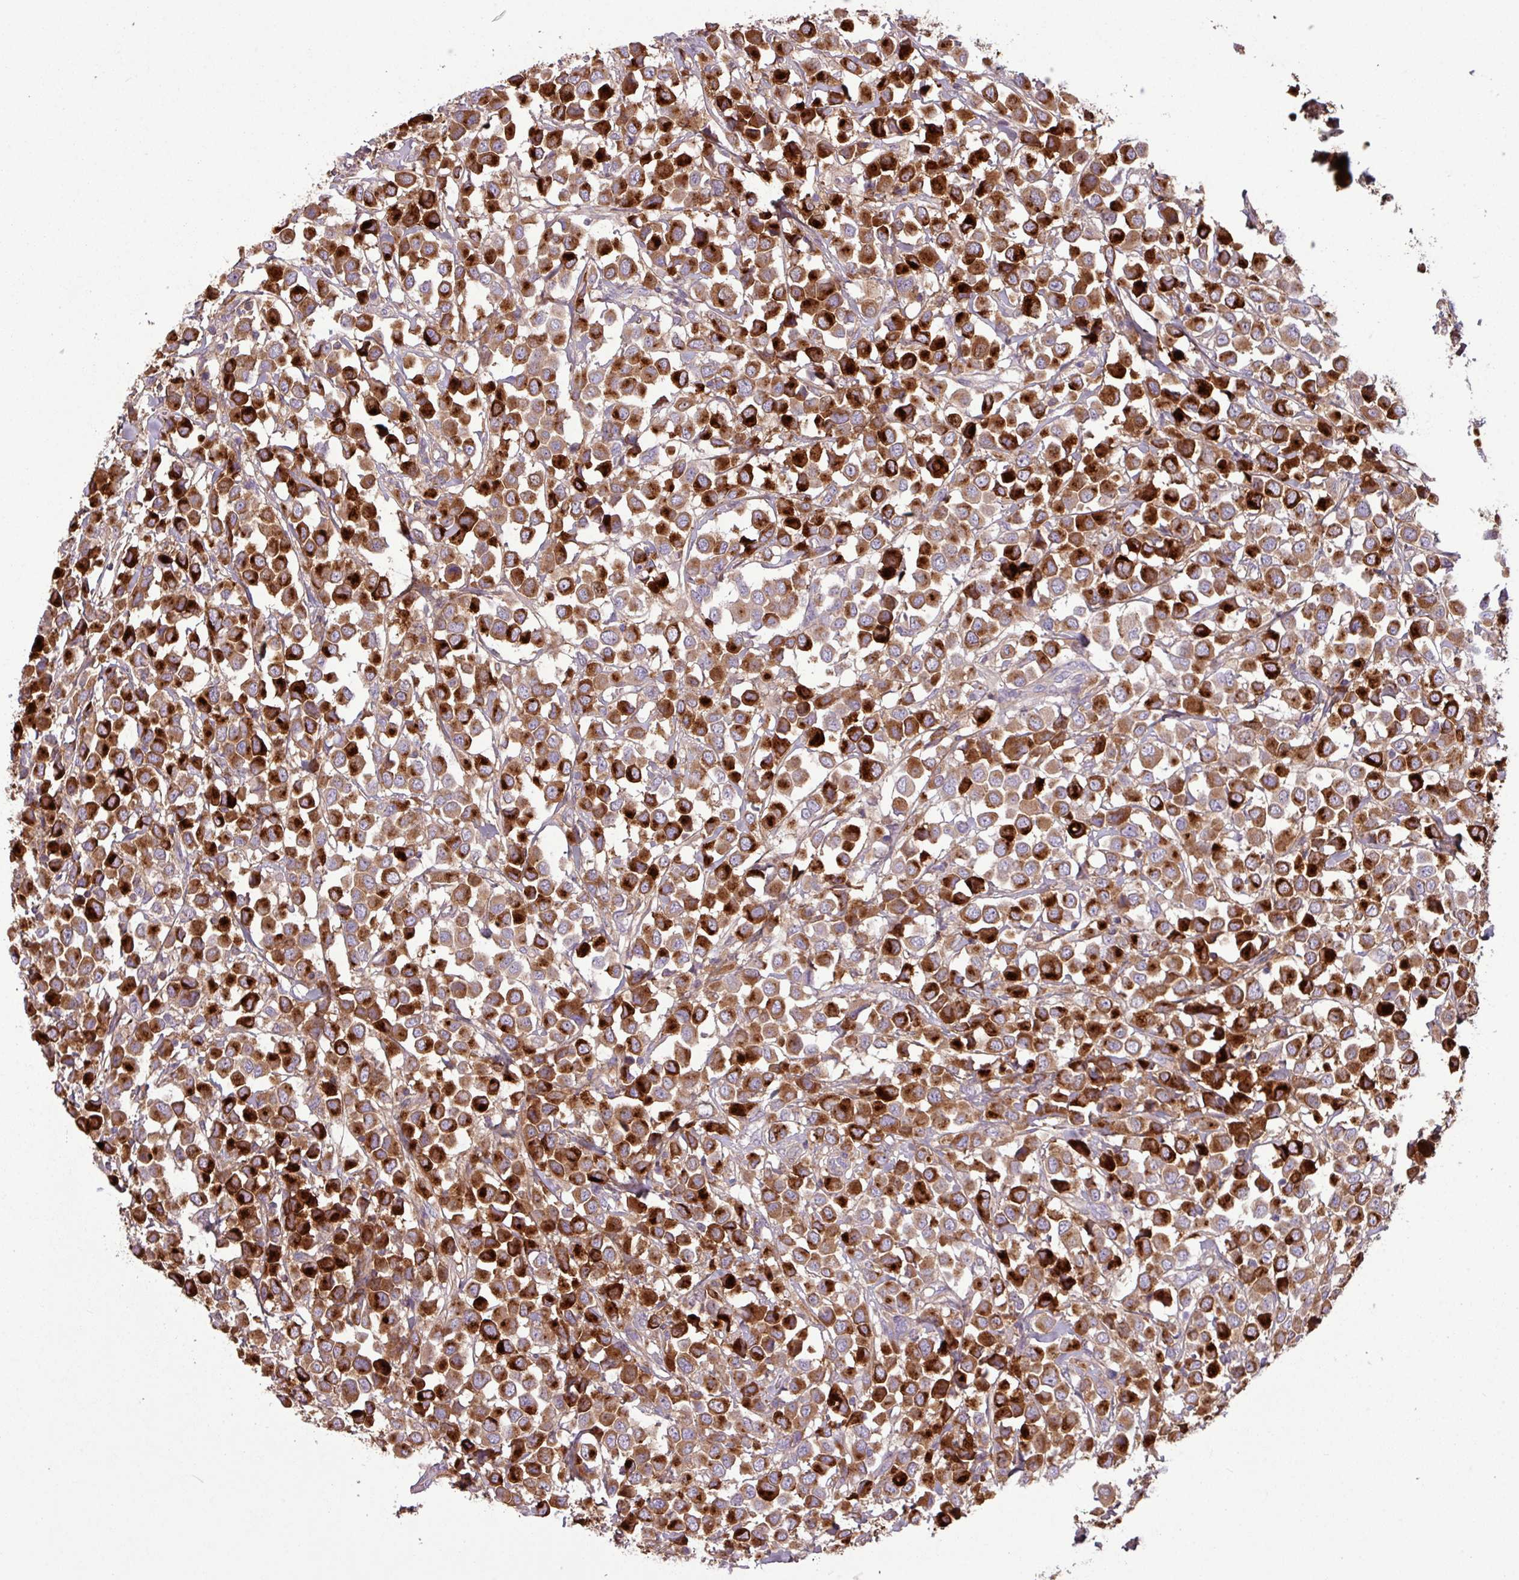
{"staining": {"intensity": "strong", "quantity": ">75%", "location": "cytoplasmic/membranous"}, "tissue": "breast cancer", "cell_type": "Tumor cells", "image_type": "cancer", "snomed": [{"axis": "morphology", "description": "Duct carcinoma"}, {"axis": "topography", "description": "Breast"}], "caption": "About >75% of tumor cells in breast intraductal carcinoma display strong cytoplasmic/membranous protein positivity as visualized by brown immunohistochemical staining.", "gene": "C4B", "patient": {"sex": "female", "age": 61}}